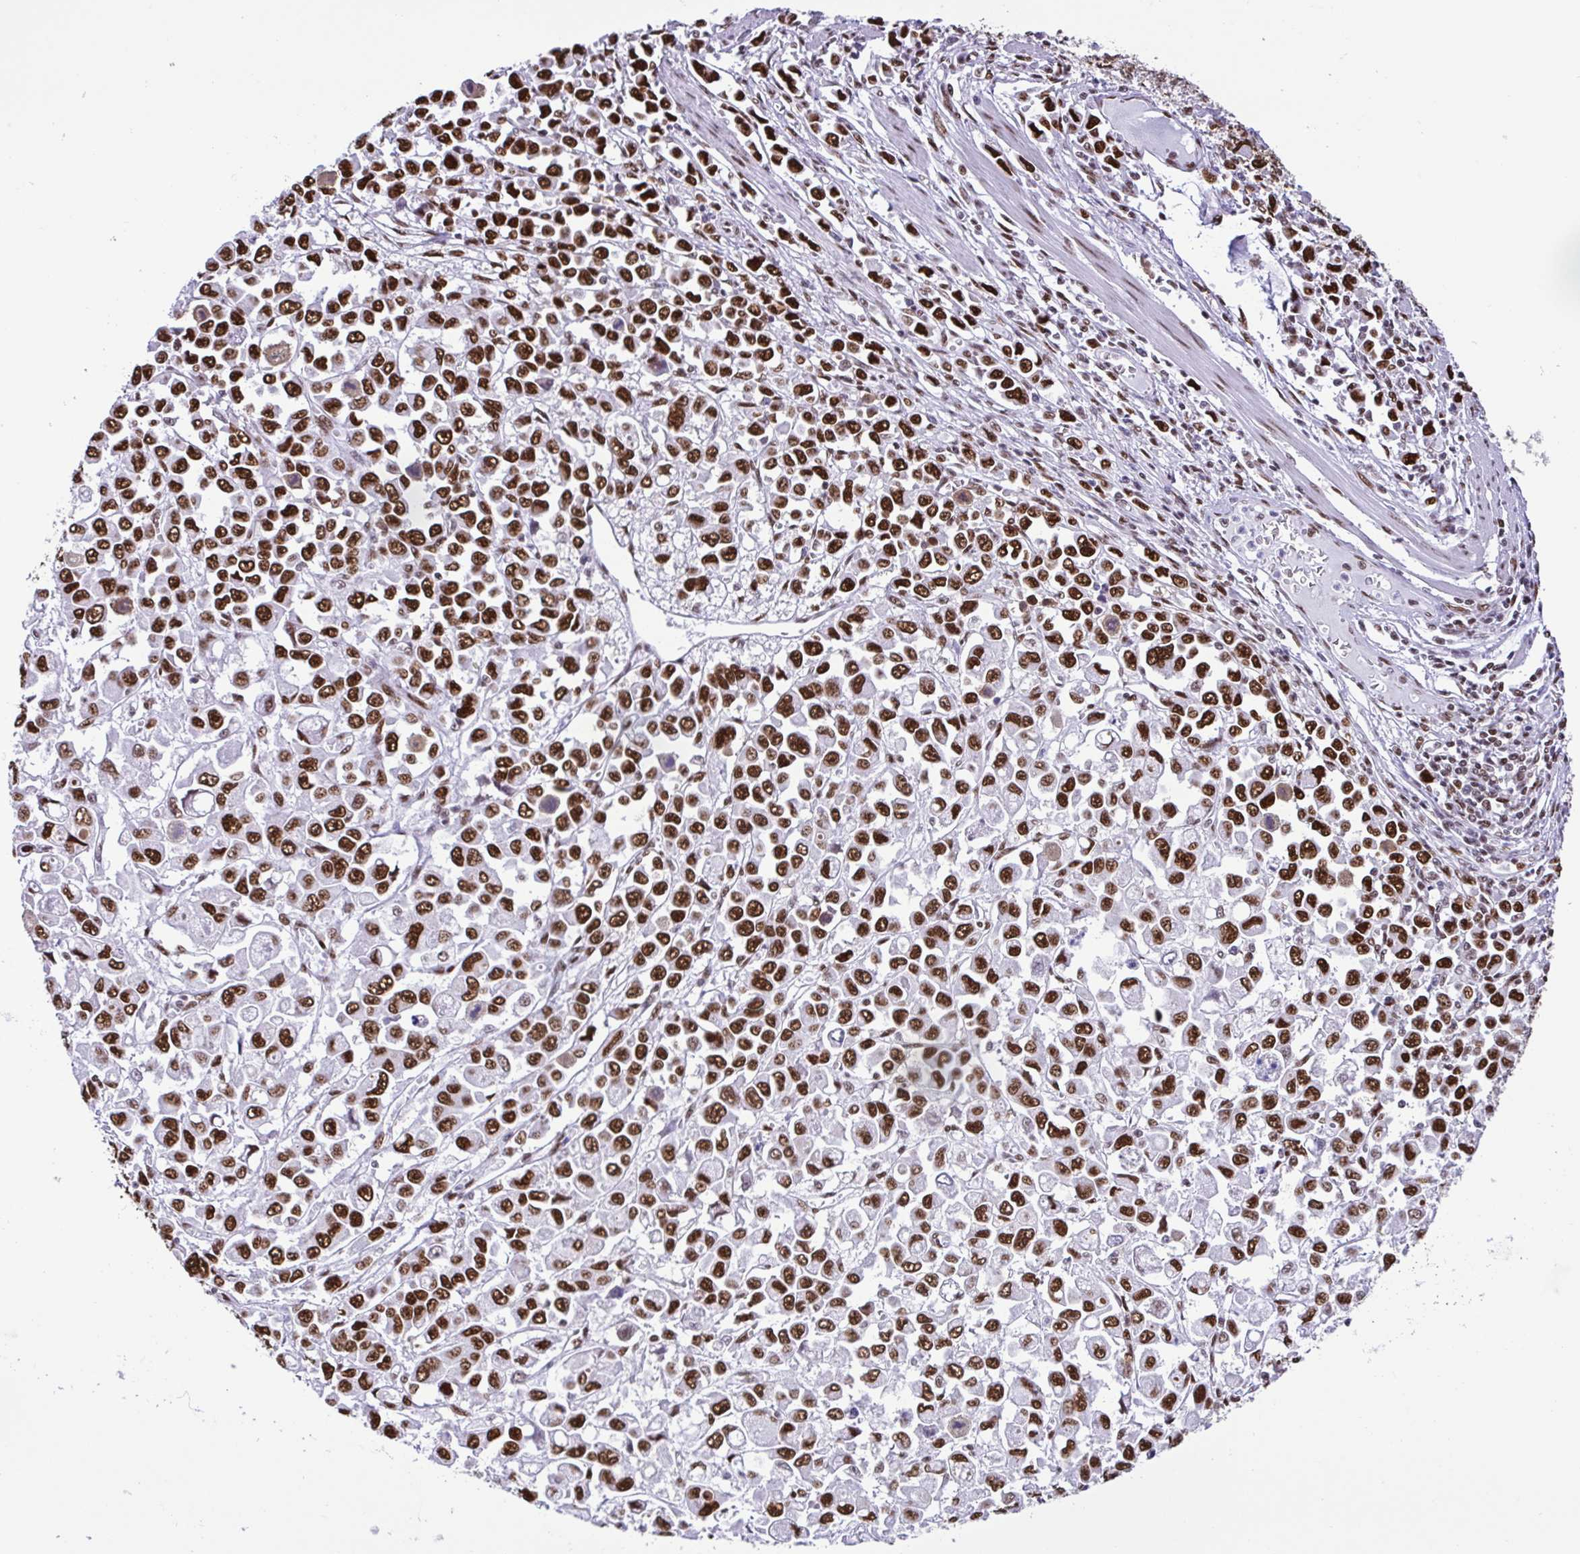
{"staining": {"intensity": "strong", "quantity": ">75%", "location": "nuclear"}, "tissue": "stomach cancer", "cell_type": "Tumor cells", "image_type": "cancer", "snomed": [{"axis": "morphology", "description": "Adenocarcinoma, NOS"}, {"axis": "topography", "description": "Stomach, upper"}], "caption": "Stomach adenocarcinoma stained for a protein (brown) reveals strong nuclear positive positivity in about >75% of tumor cells.", "gene": "TRIM28", "patient": {"sex": "male", "age": 70}}